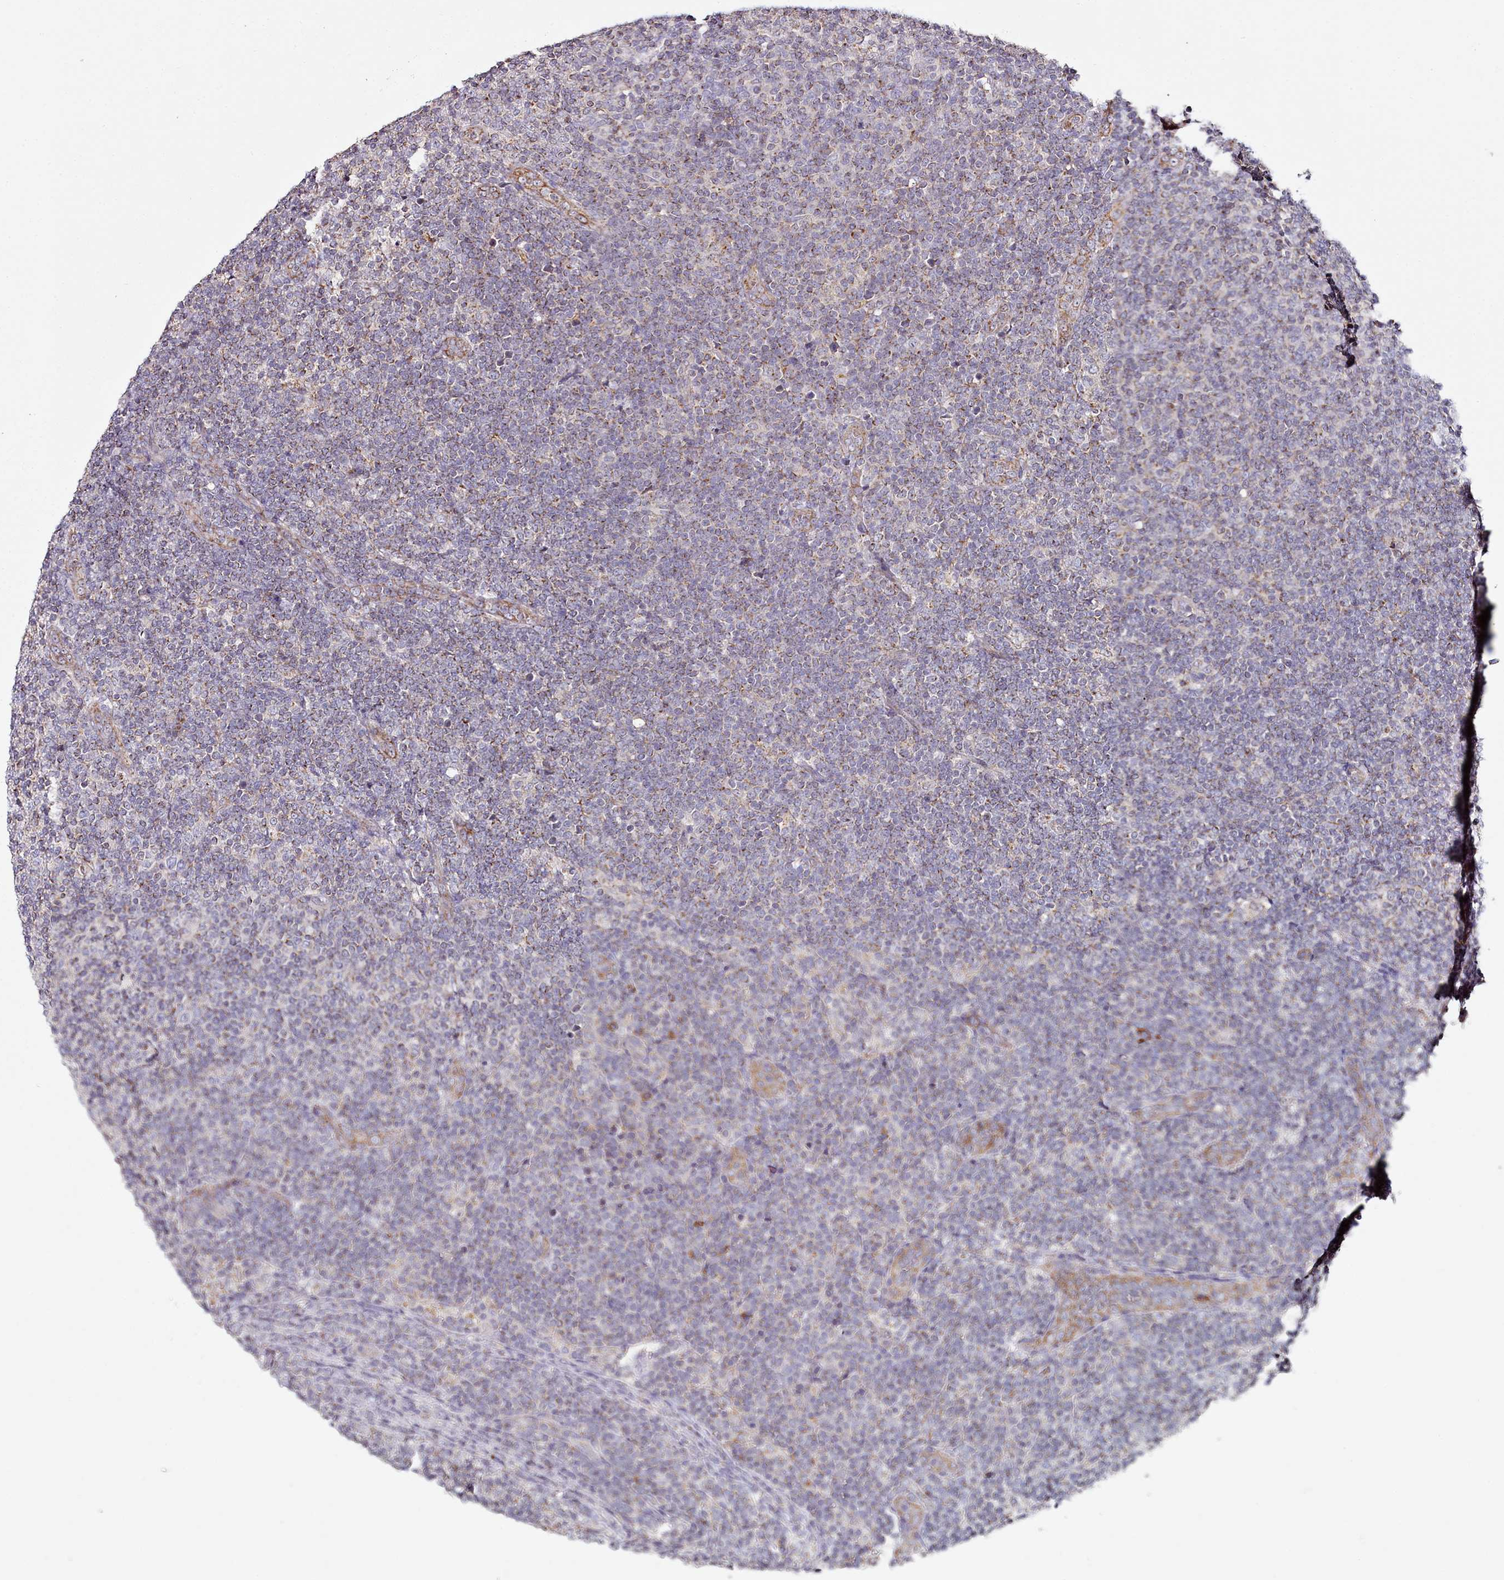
{"staining": {"intensity": "weak", "quantity": "<25%", "location": "cytoplasmic/membranous"}, "tissue": "lymphoma", "cell_type": "Tumor cells", "image_type": "cancer", "snomed": [{"axis": "morphology", "description": "Malignant lymphoma, non-Hodgkin's type, Low grade"}, {"axis": "topography", "description": "Lymph node"}], "caption": "Tumor cells are negative for brown protein staining in low-grade malignant lymphoma, non-Hodgkin's type.", "gene": "ACSS1", "patient": {"sex": "male", "age": 66}}